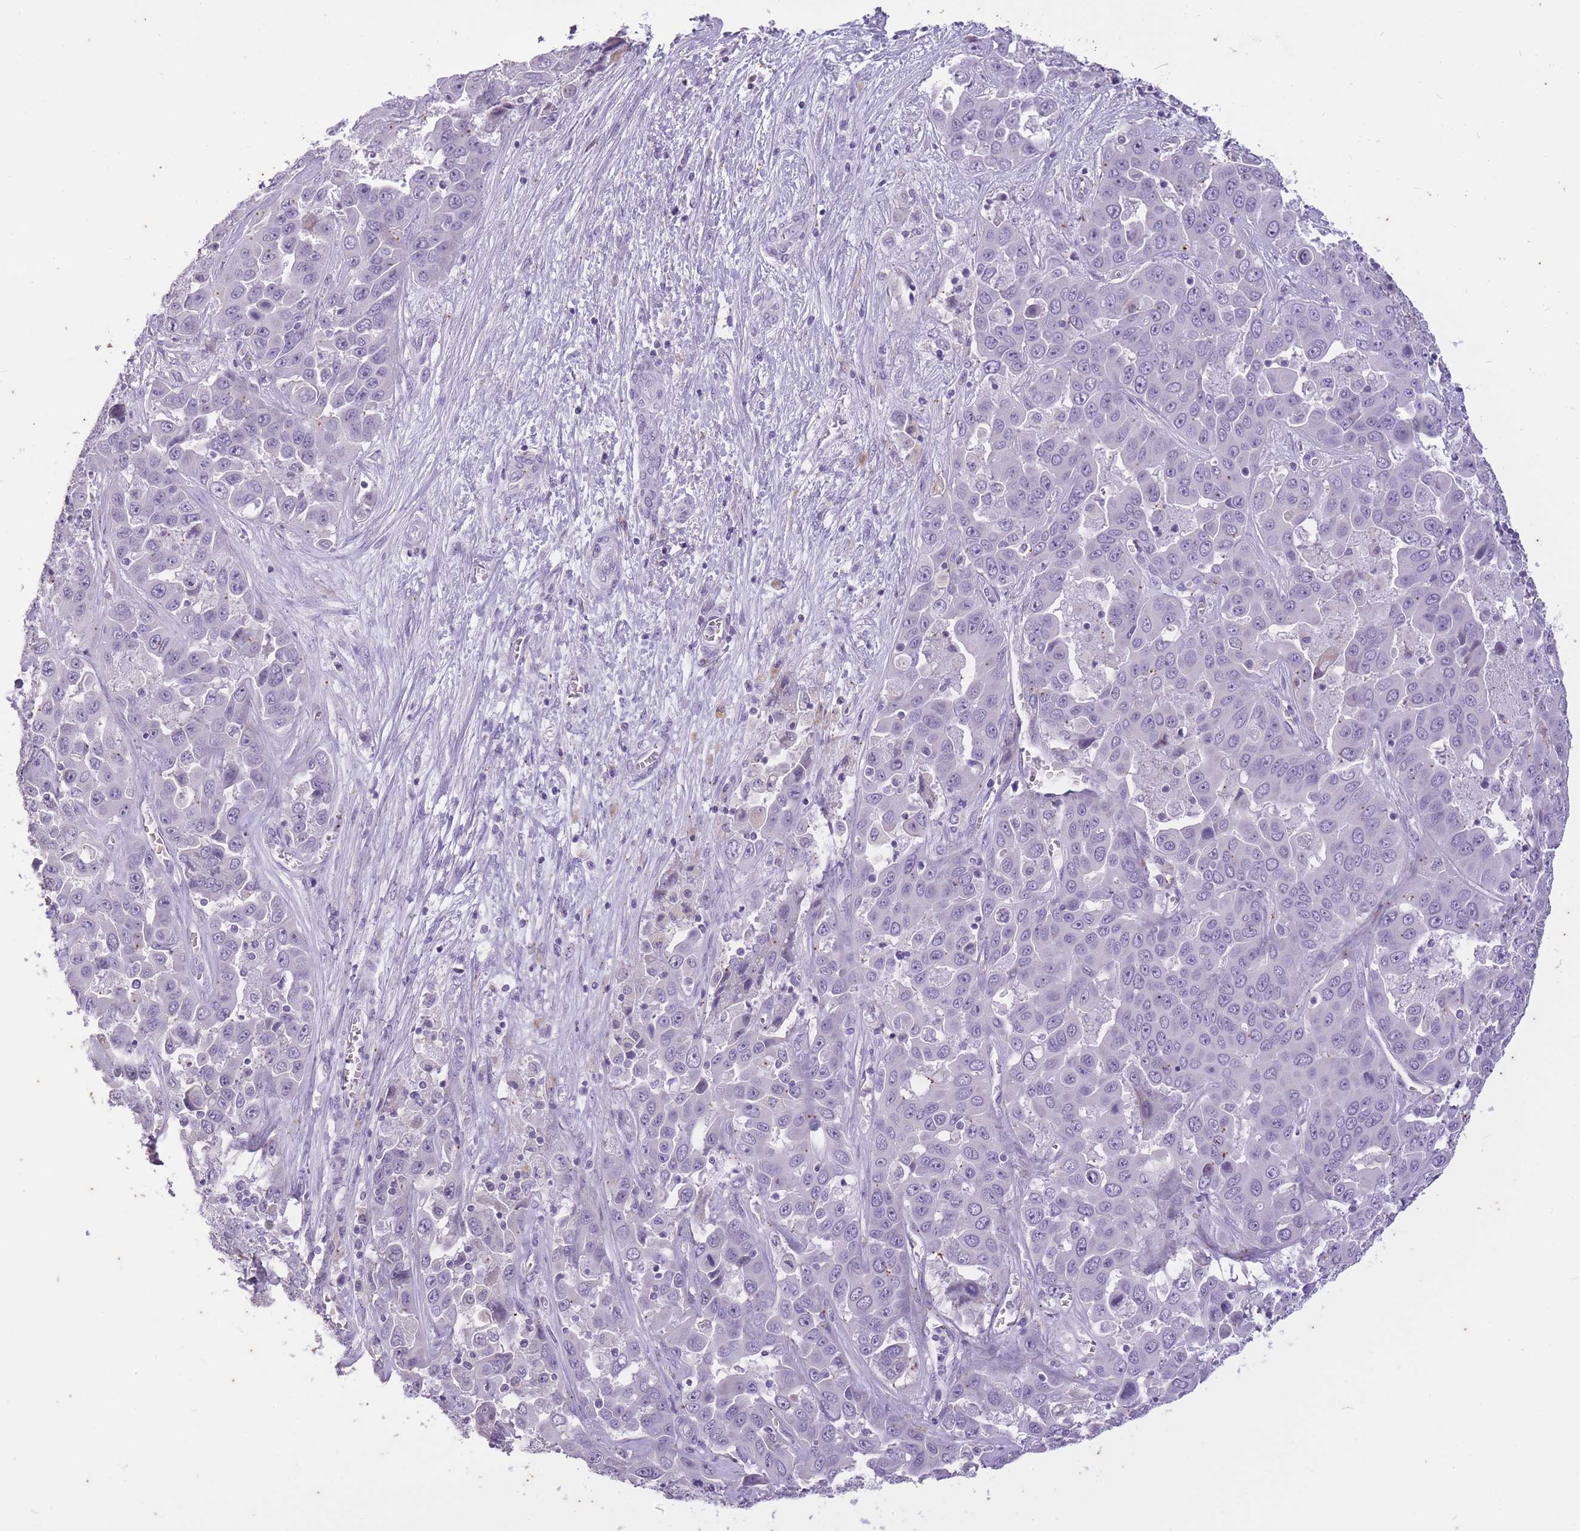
{"staining": {"intensity": "negative", "quantity": "none", "location": "none"}, "tissue": "liver cancer", "cell_type": "Tumor cells", "image_type": "cancer", "snomed": [{"axis": "morphology", "description": "Cholangiocarcinoma"}, {"axis": "topography", "description": "Liver"}], "caption": "There is no significant expression in tumor cells of liver cancer (cholangiocarcinoma).", "gene": "CNTNAP3", "patient": {"sex": "female", "age": 52}}